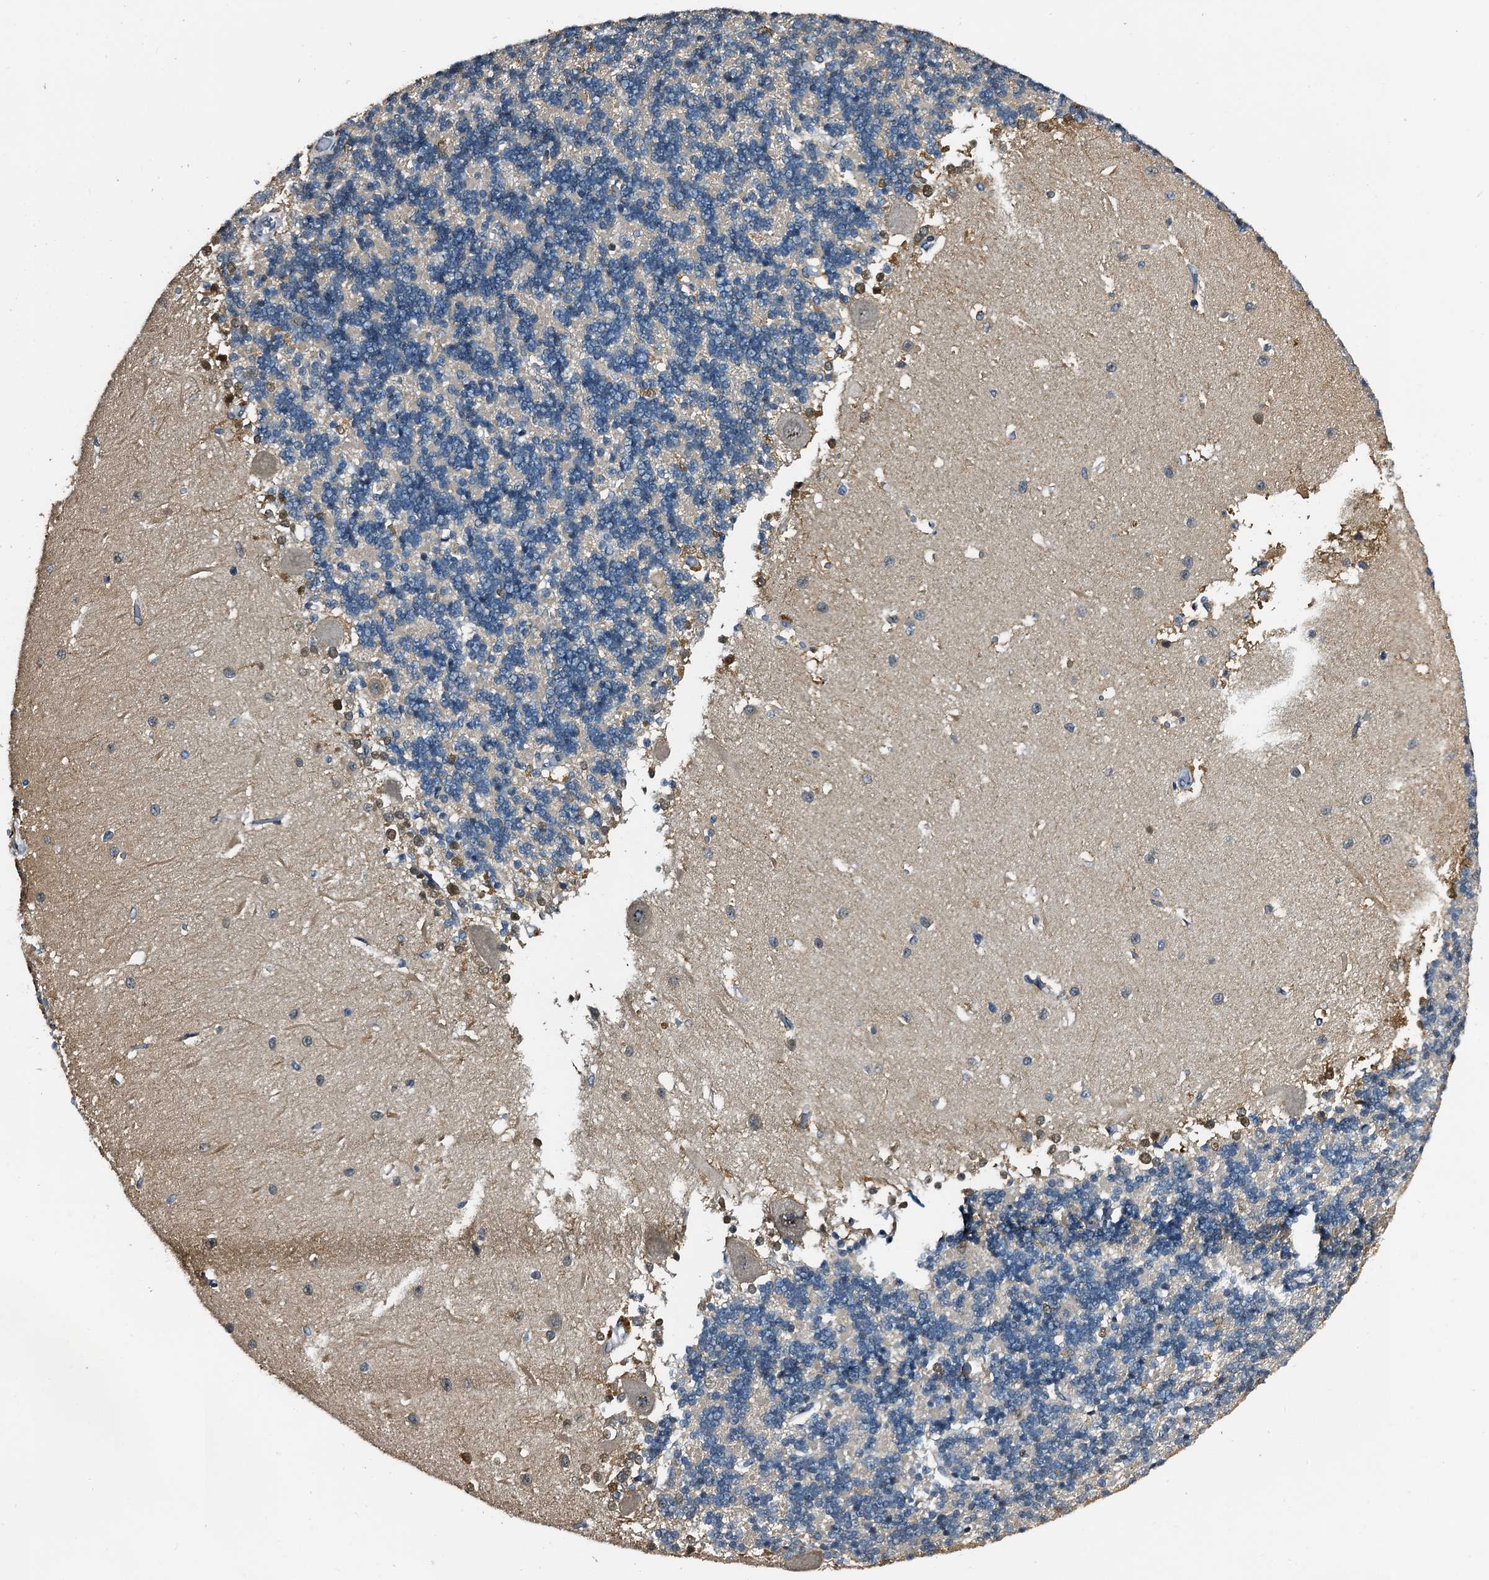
{"staining": {"intensity": "weak", "quantity": "25%-75%", "location": "cytoplasmic/membranous"}, "tissue": "cerebellum", "cell_type": "Cells in granular layer", "image_type": "normal", "snomed": [{"axis": "morphology", "description": "Normal tissue, NOS"}, {"axis": "topography", "description": "Cerebellum"}], "caption": "Immunohistochemical staining of normal human cerebellum reveals weak cytoplasmic/membranous protein staining in approximately 25%-75% of cells in granular layer. (DAB IHC with brightfield microscopy, high magnification).", "gene": "FAM222A", "patient": {"sex": "male", "age": 37}}